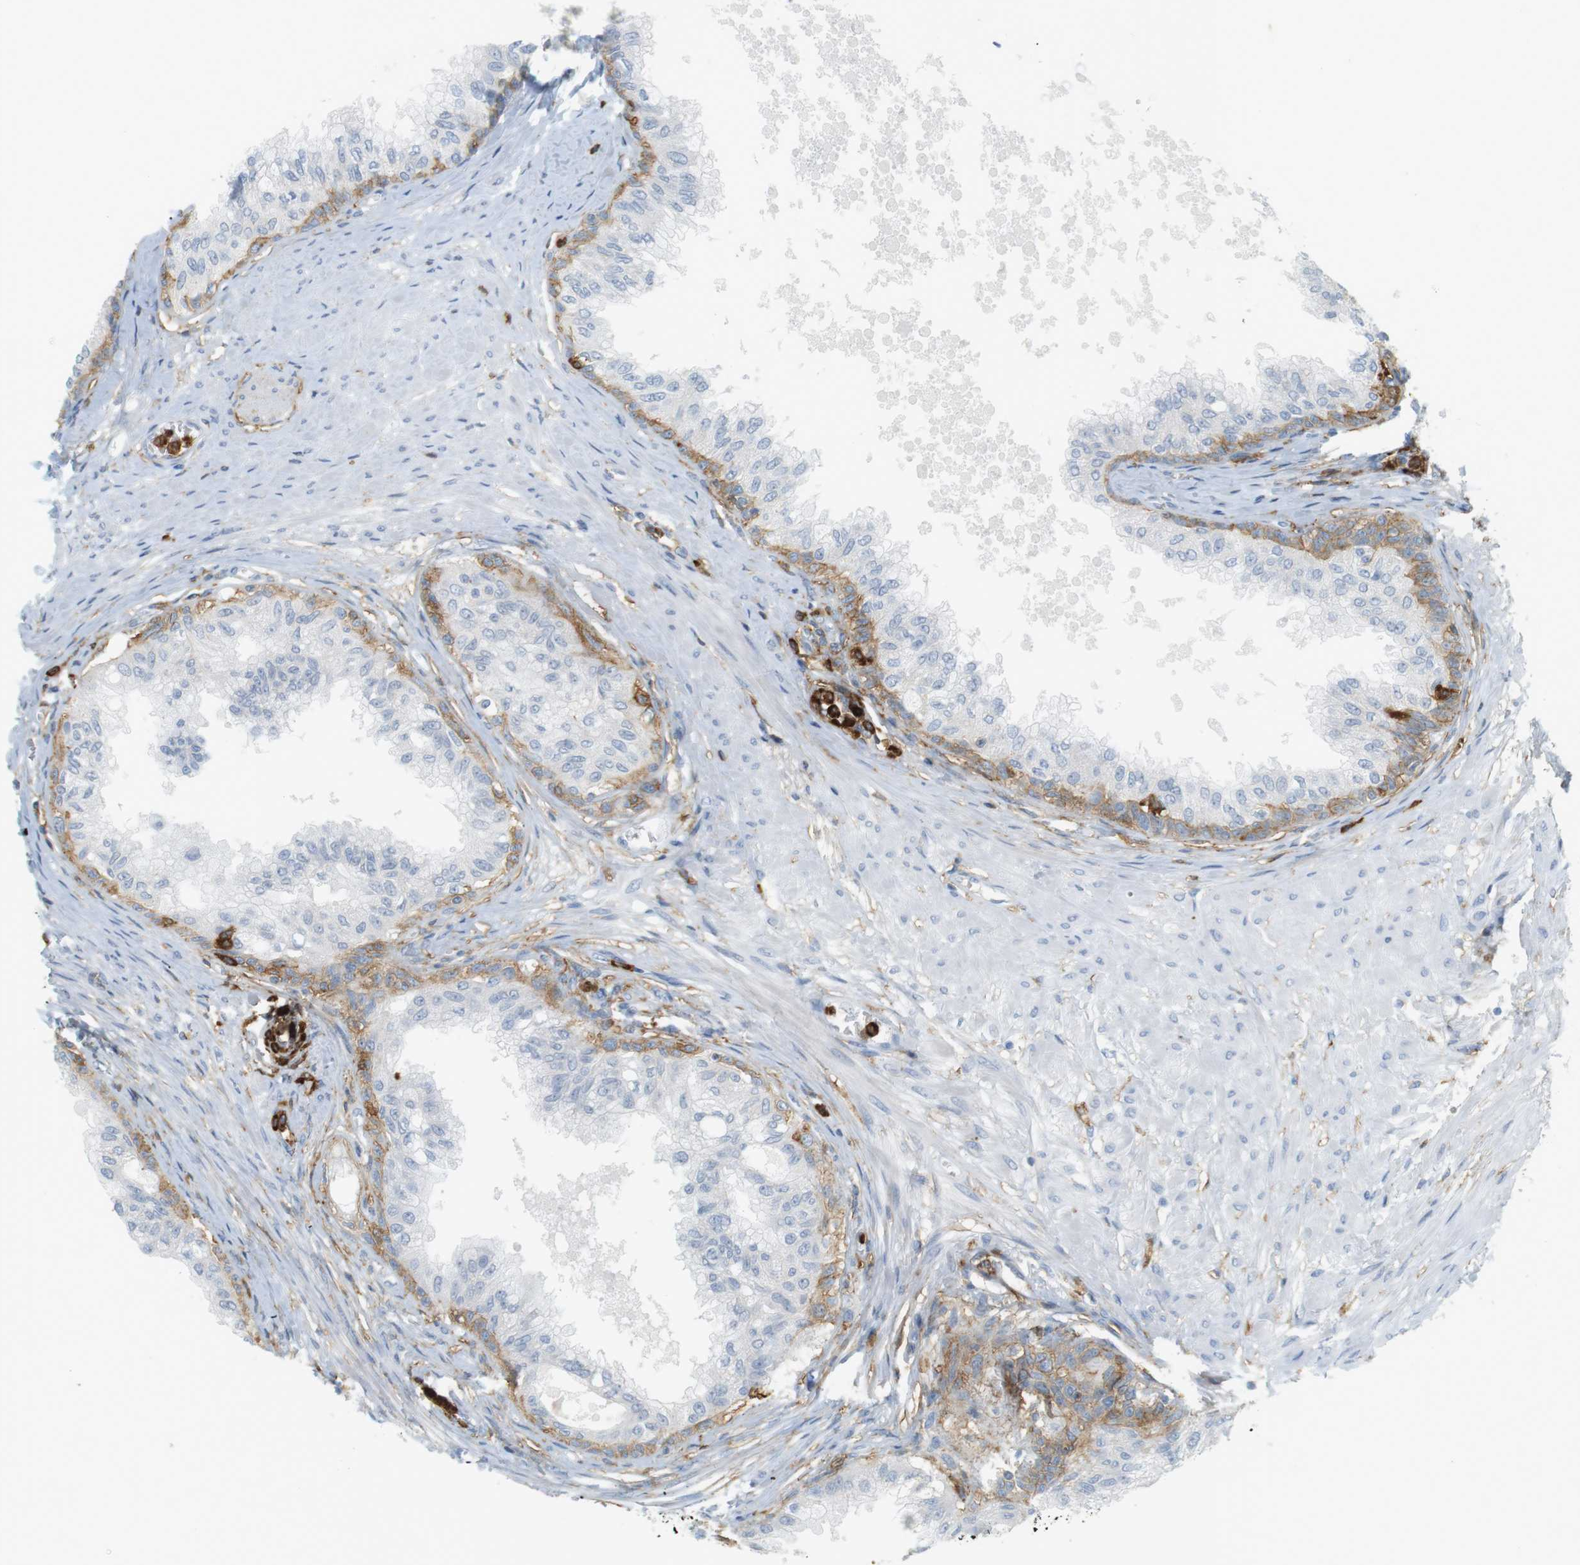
{"staining": {"intensity": "moderate", "quantity": "25%-75%", "location": "cytoplasmic/membranous"}, "tissue": "prostate", "cell_type": "Glandular cells", "image_type": "normal", "snomed": [{"axis": "morphology", "description": "Normal tissue, NOS"}, {"axis": "topography", "description": "Prostate"}, {"axis": "topography", "description": "Seminal veicle"}], "caption": "Immunohistochemistry (DAB (3,3'-diaminobenzidine)) staining of unremarkable human prostate displays moderate cytoplasmic/membranous protein staining in approximately 25%-75% of glandular cells.", "gene": "SIRPA", "patient": {"sex": "male", "age": 60}}